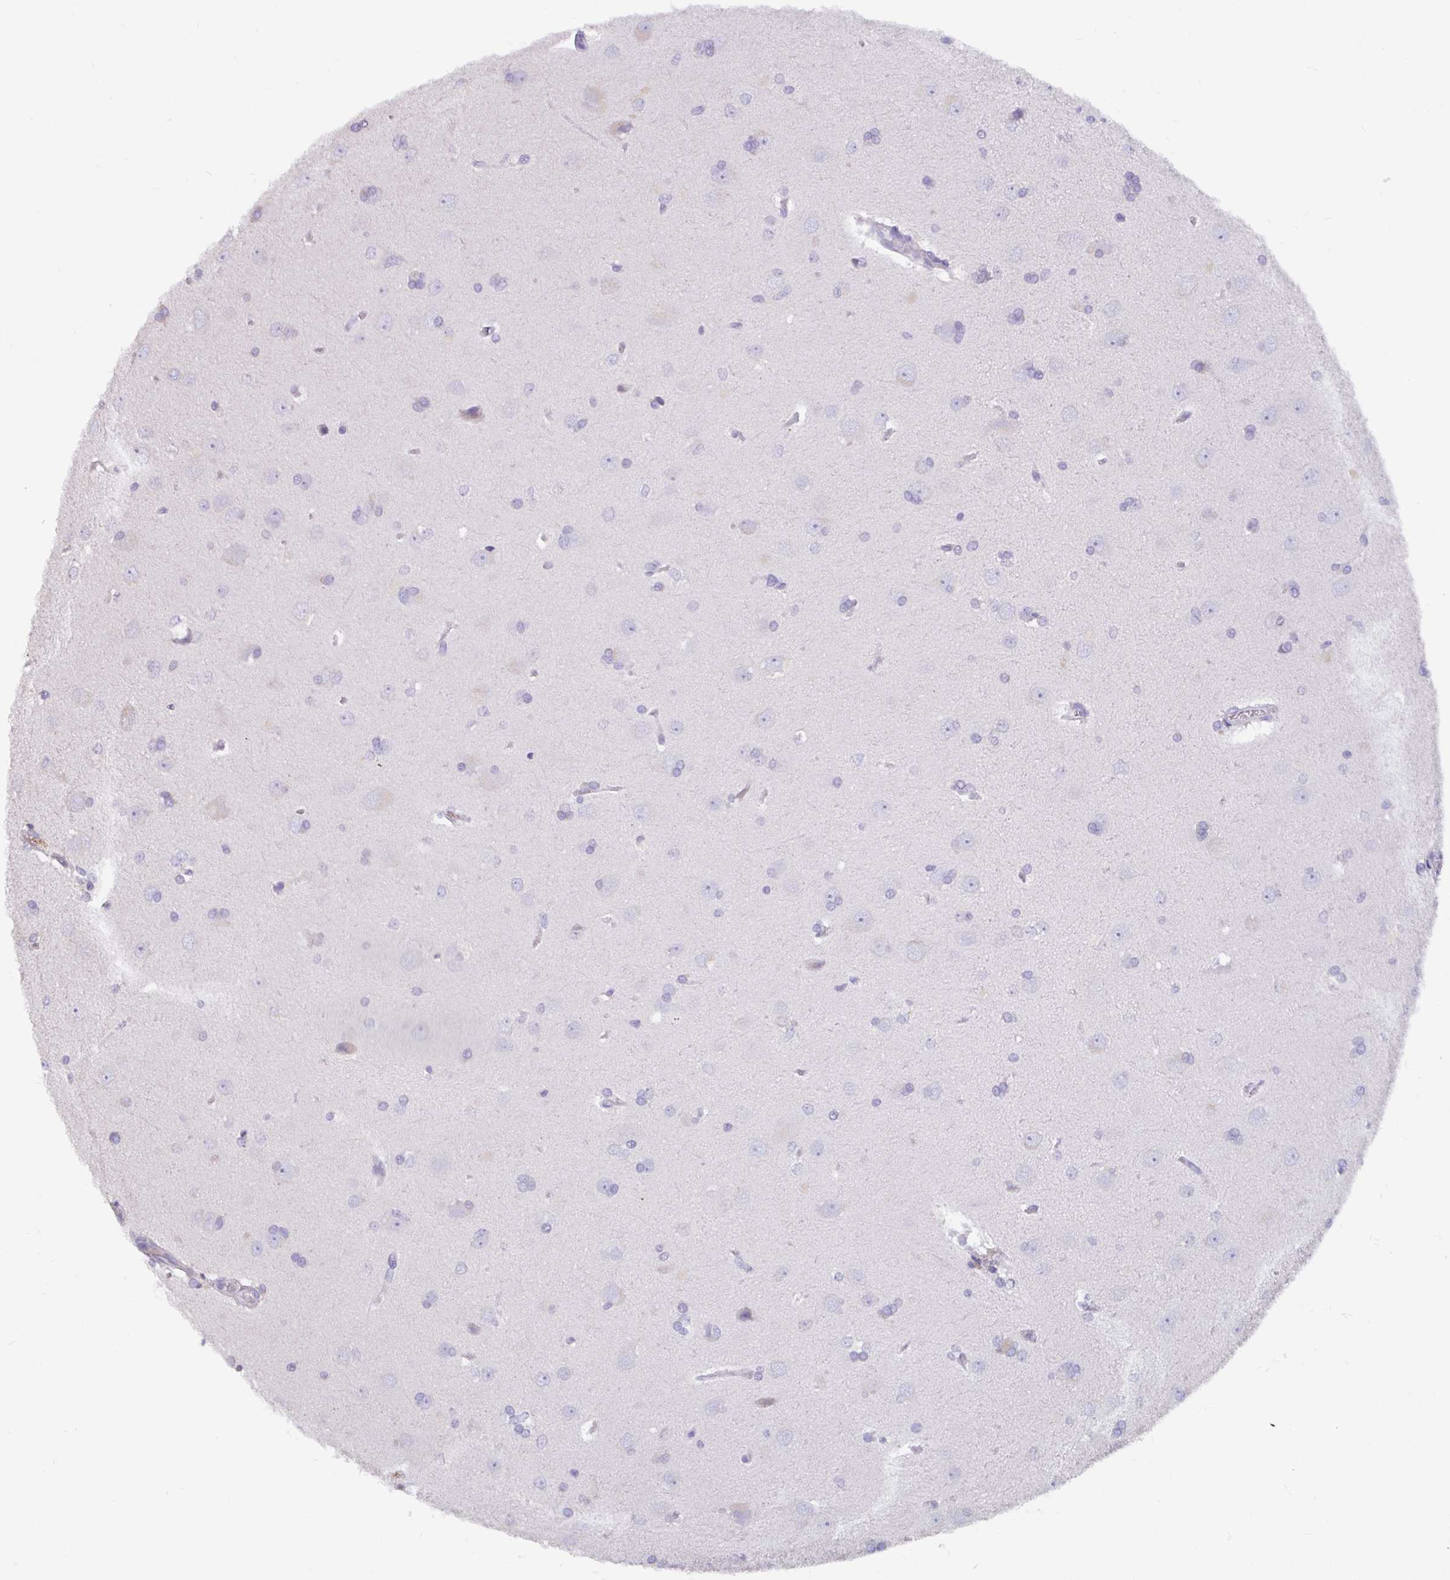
{"staining": {"intensity": "negative", "quantity": "none", "location": "none"}, "tissue": "glioma", "cell_type": "Tumor cells", "image_type": "cancer", "snomed": [{"axis": "morphology", "description": "Glioma, malignant, Low grade"}, {"axis": "topography", "description": "Brain"}], "caption": "This is an immunohistochemistry (IHC) image of glioma. There is no expression in tumor cells.", "gene": "ADAMTS6", "patient": {"sex": "female", "age": 54}}